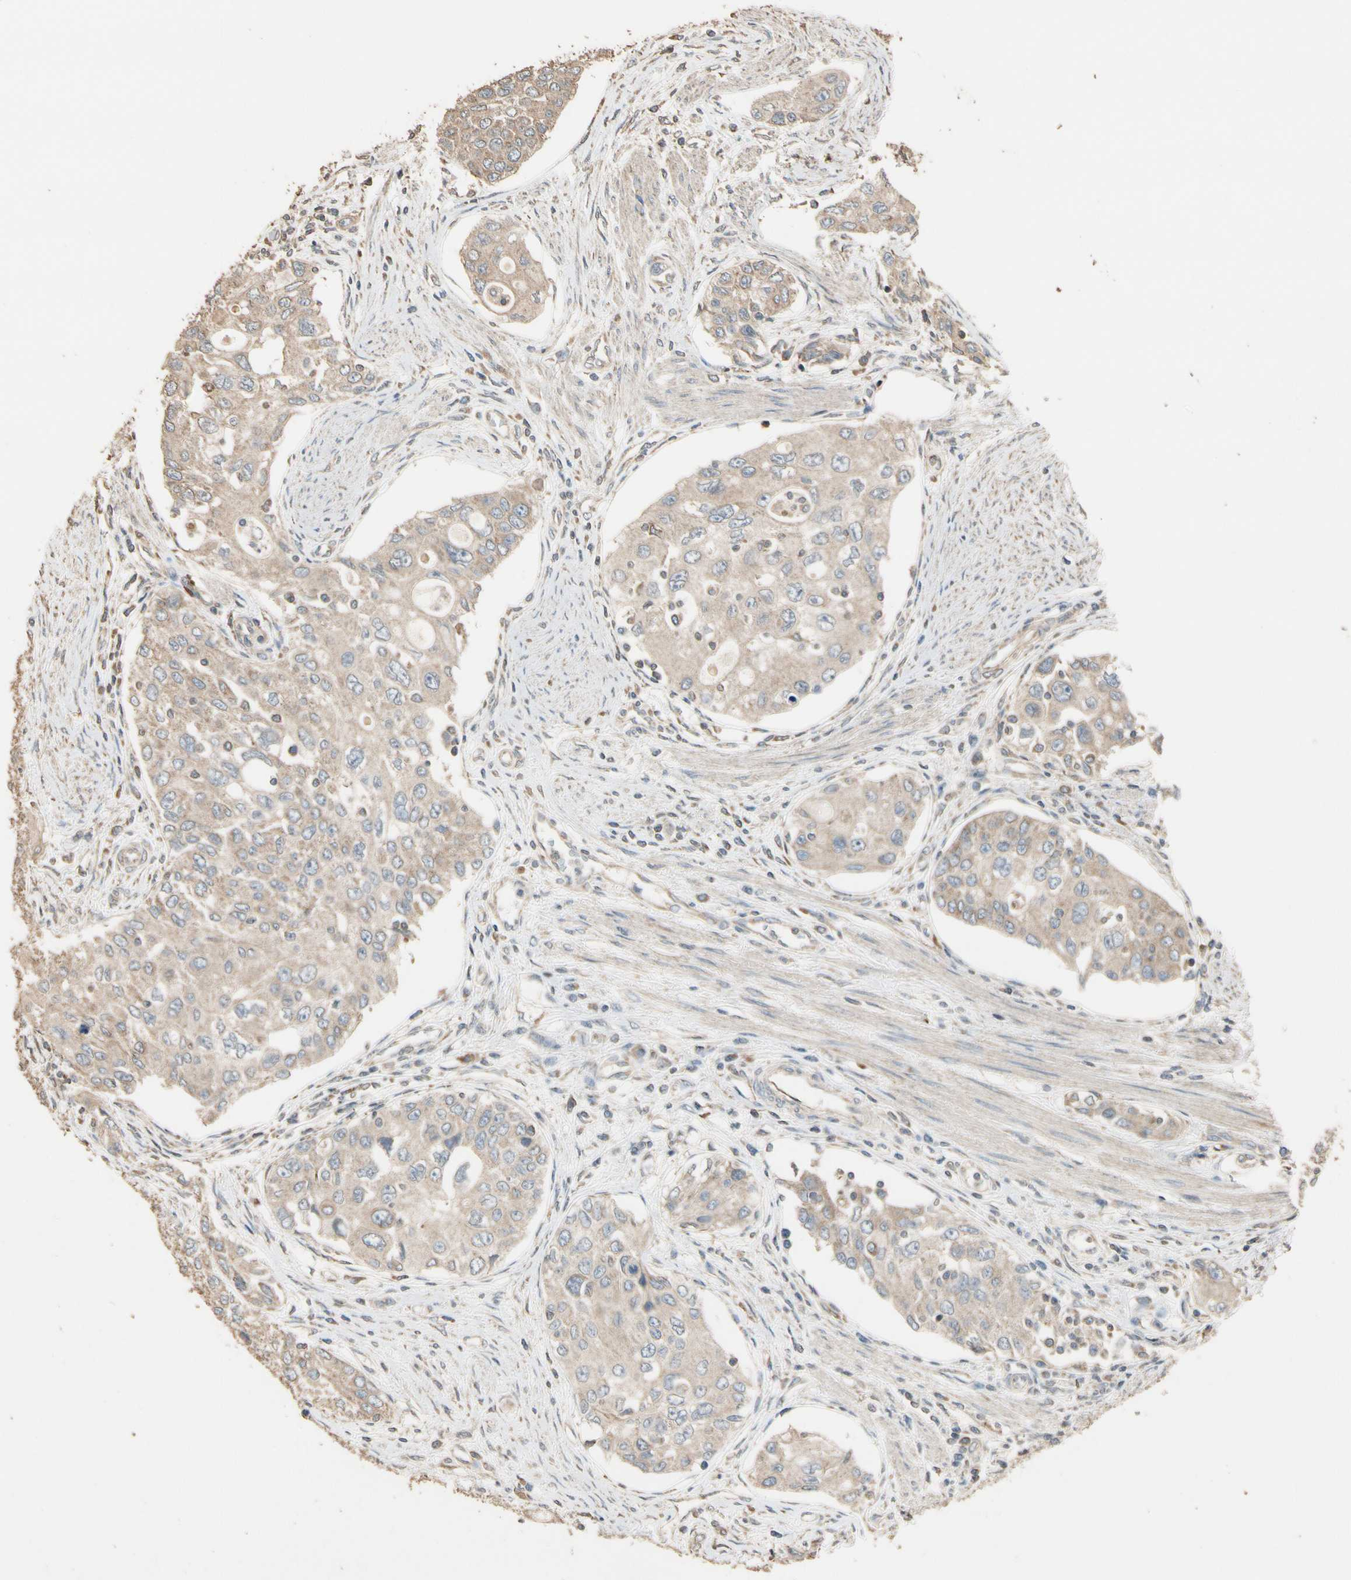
{"staining": {"intensity": "weak", "quantity": ">75%", "location": "cytoplasmic/membranous"}, "tissue": "urothelial cancer", "cell_type": "Tumor cells", "image_type": "cancer", "snomed": [{"axis": "morphology", "description": "Urothelial carcinoma, High grade"}, {"axis": "topography", "description": "Urinary bladder"}], "caption": "Immunohistochemical staining of human urothelial cancer exhibits weak cytoplasmic/membranous protein positivity in approximately >75% of tumor cells.", "gene": "STX18", "patient": {"sex": "female", "age": 56}}